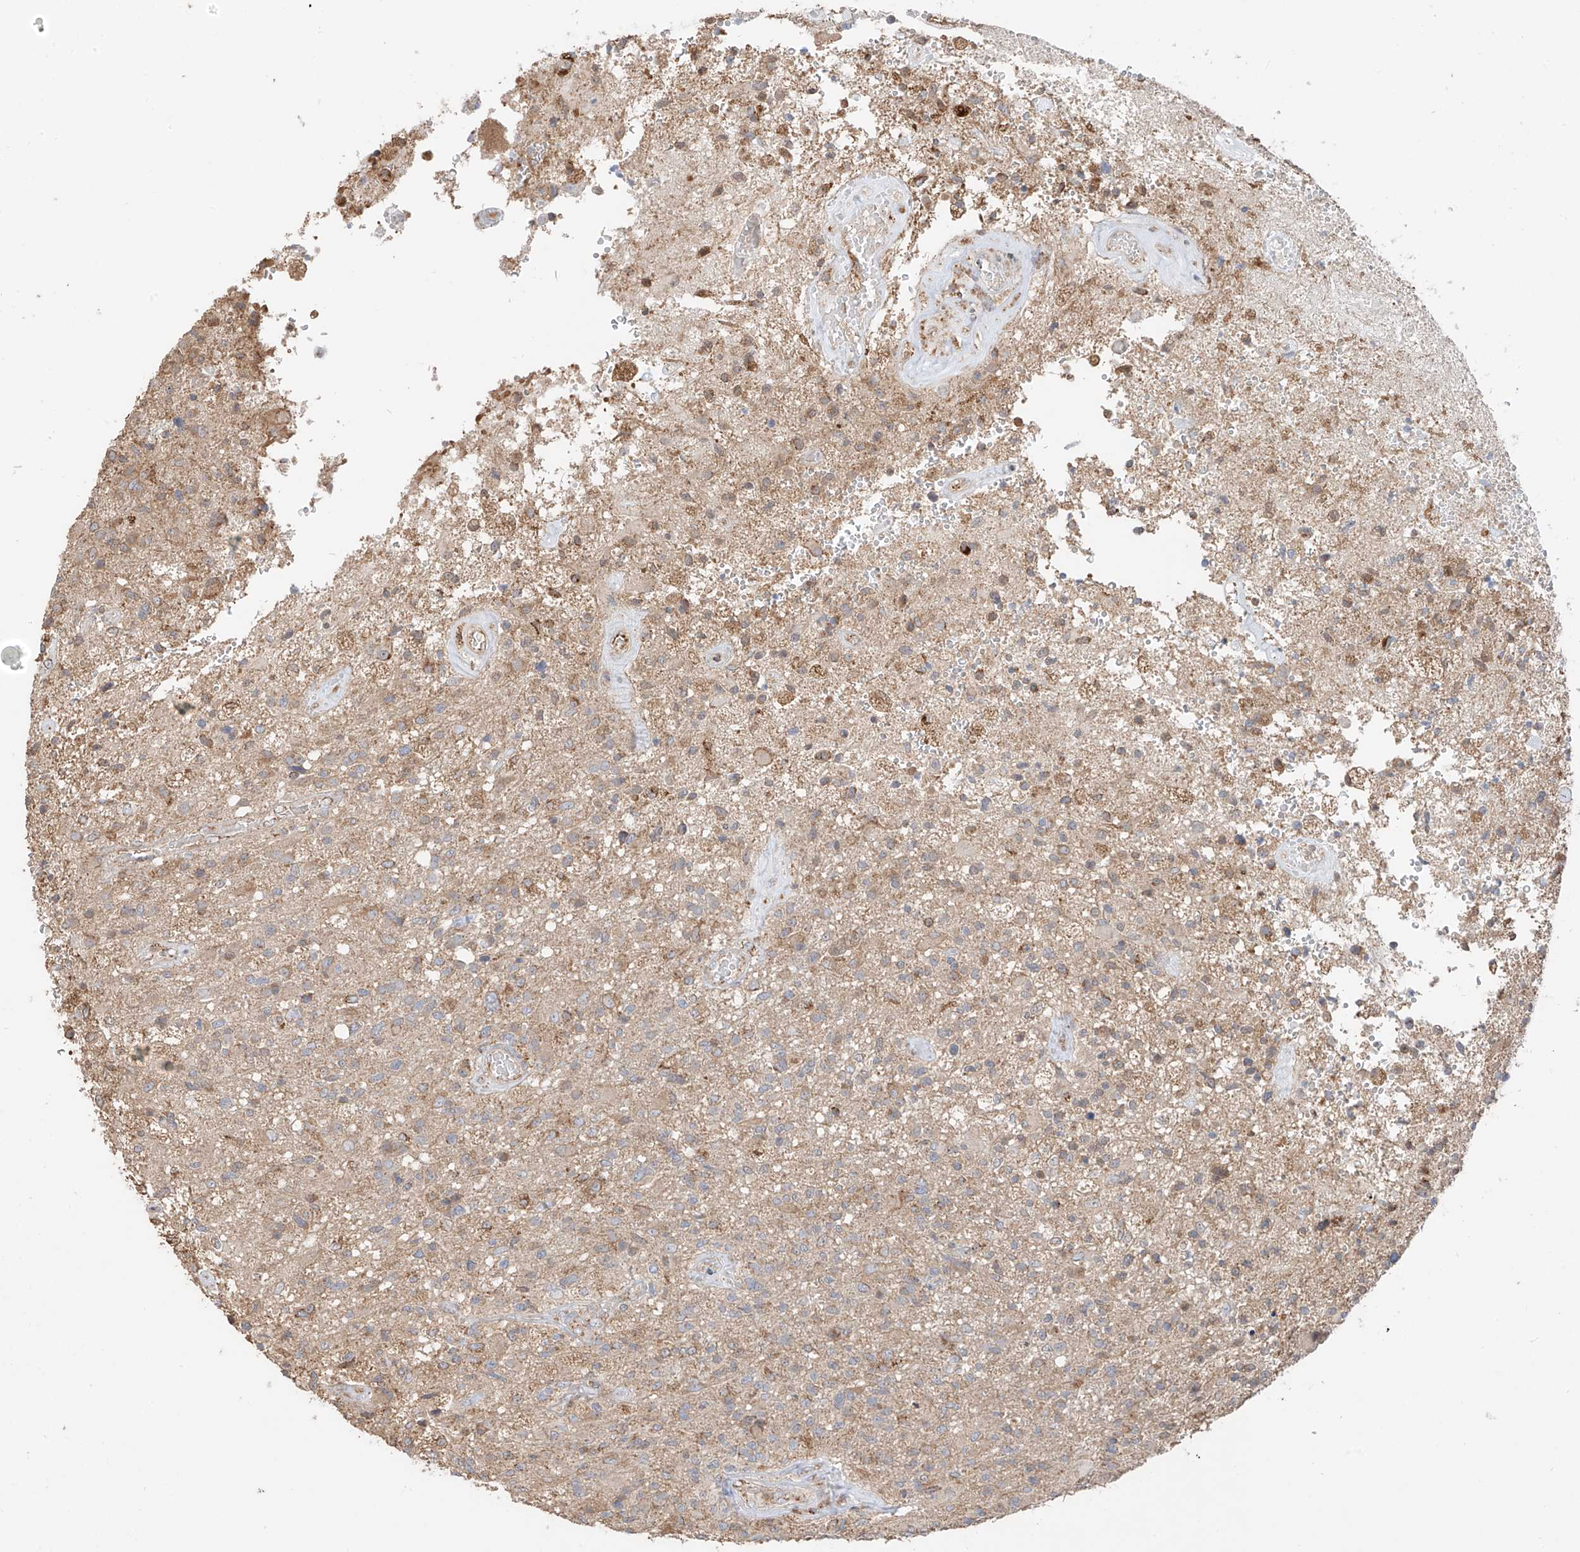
{"staining": {"intensity": "weak", "quantity": "<25%", "location": "cytoplasmic/membranous"}, "tissue": "glioma", "cell_type": "Tumor cells", "image_type": "cancer", "snomed": [{"axis": "morphology", "description": "Glioma, malignant, High grade"}, {"axis": "topography", "description": "Brain"}], "caption": "Tumor cells show no significant protein expression in malignant glioma (high-grade).", "gene": "ETHE1", "patient": {"sex": "male", "age": 72}}